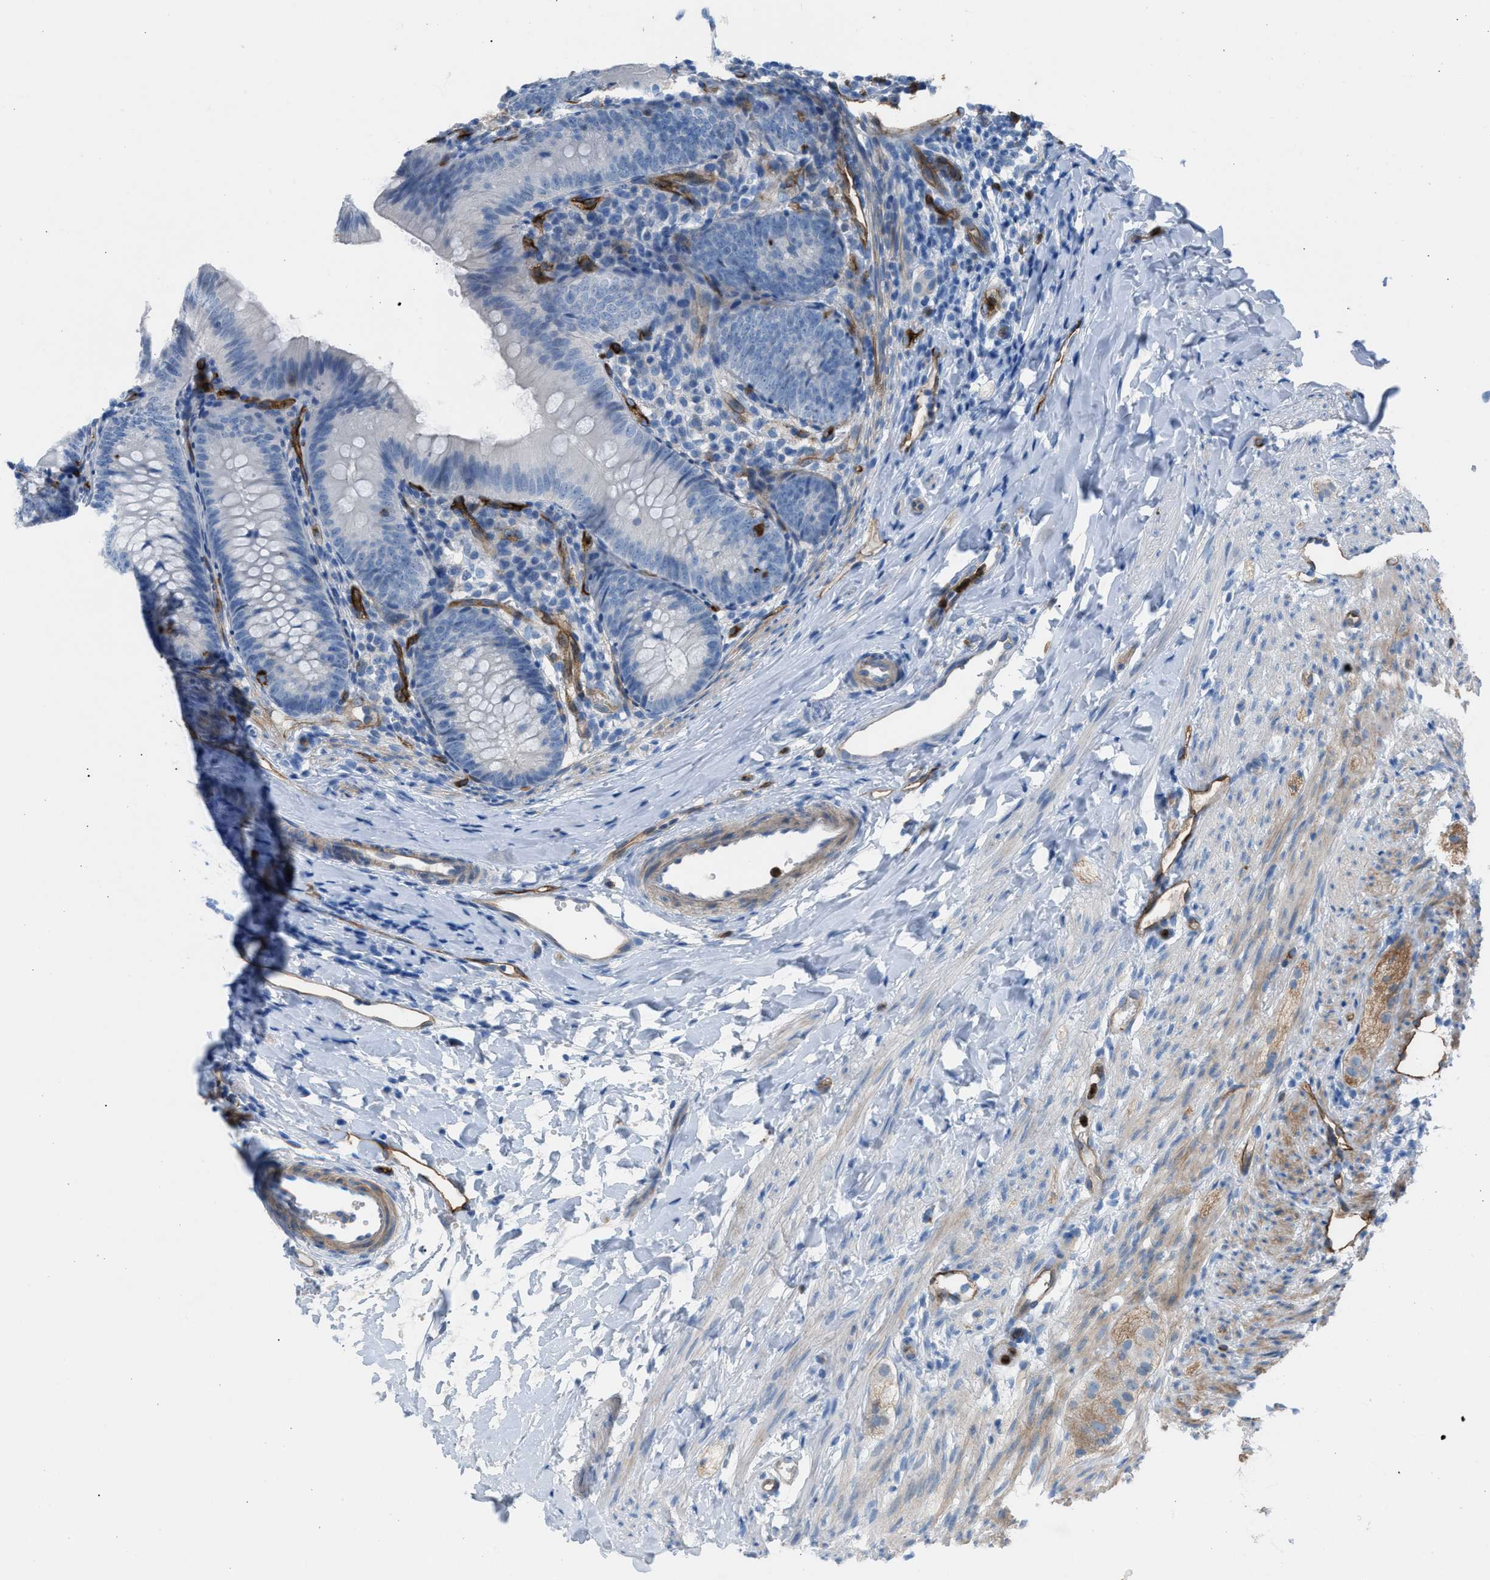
{"staining": {"intensity": "negative", "quantity": "none", "location": "none"}, "tissue": "appendix", "cell_type": "Glandular cells", "image_type": "normal", "snomed": [{"axis": "morphology", "description": "Normal tissue, NOS"}, {"axis": "topography", "description": "Appendix"}], "caption": "This is a photomicrograph of immunohistochemistry staining of benign appendix, which shows no positivity in glandular cells.", "gene": "DYSF", "patient": {"sex": "male", "age": 1}}